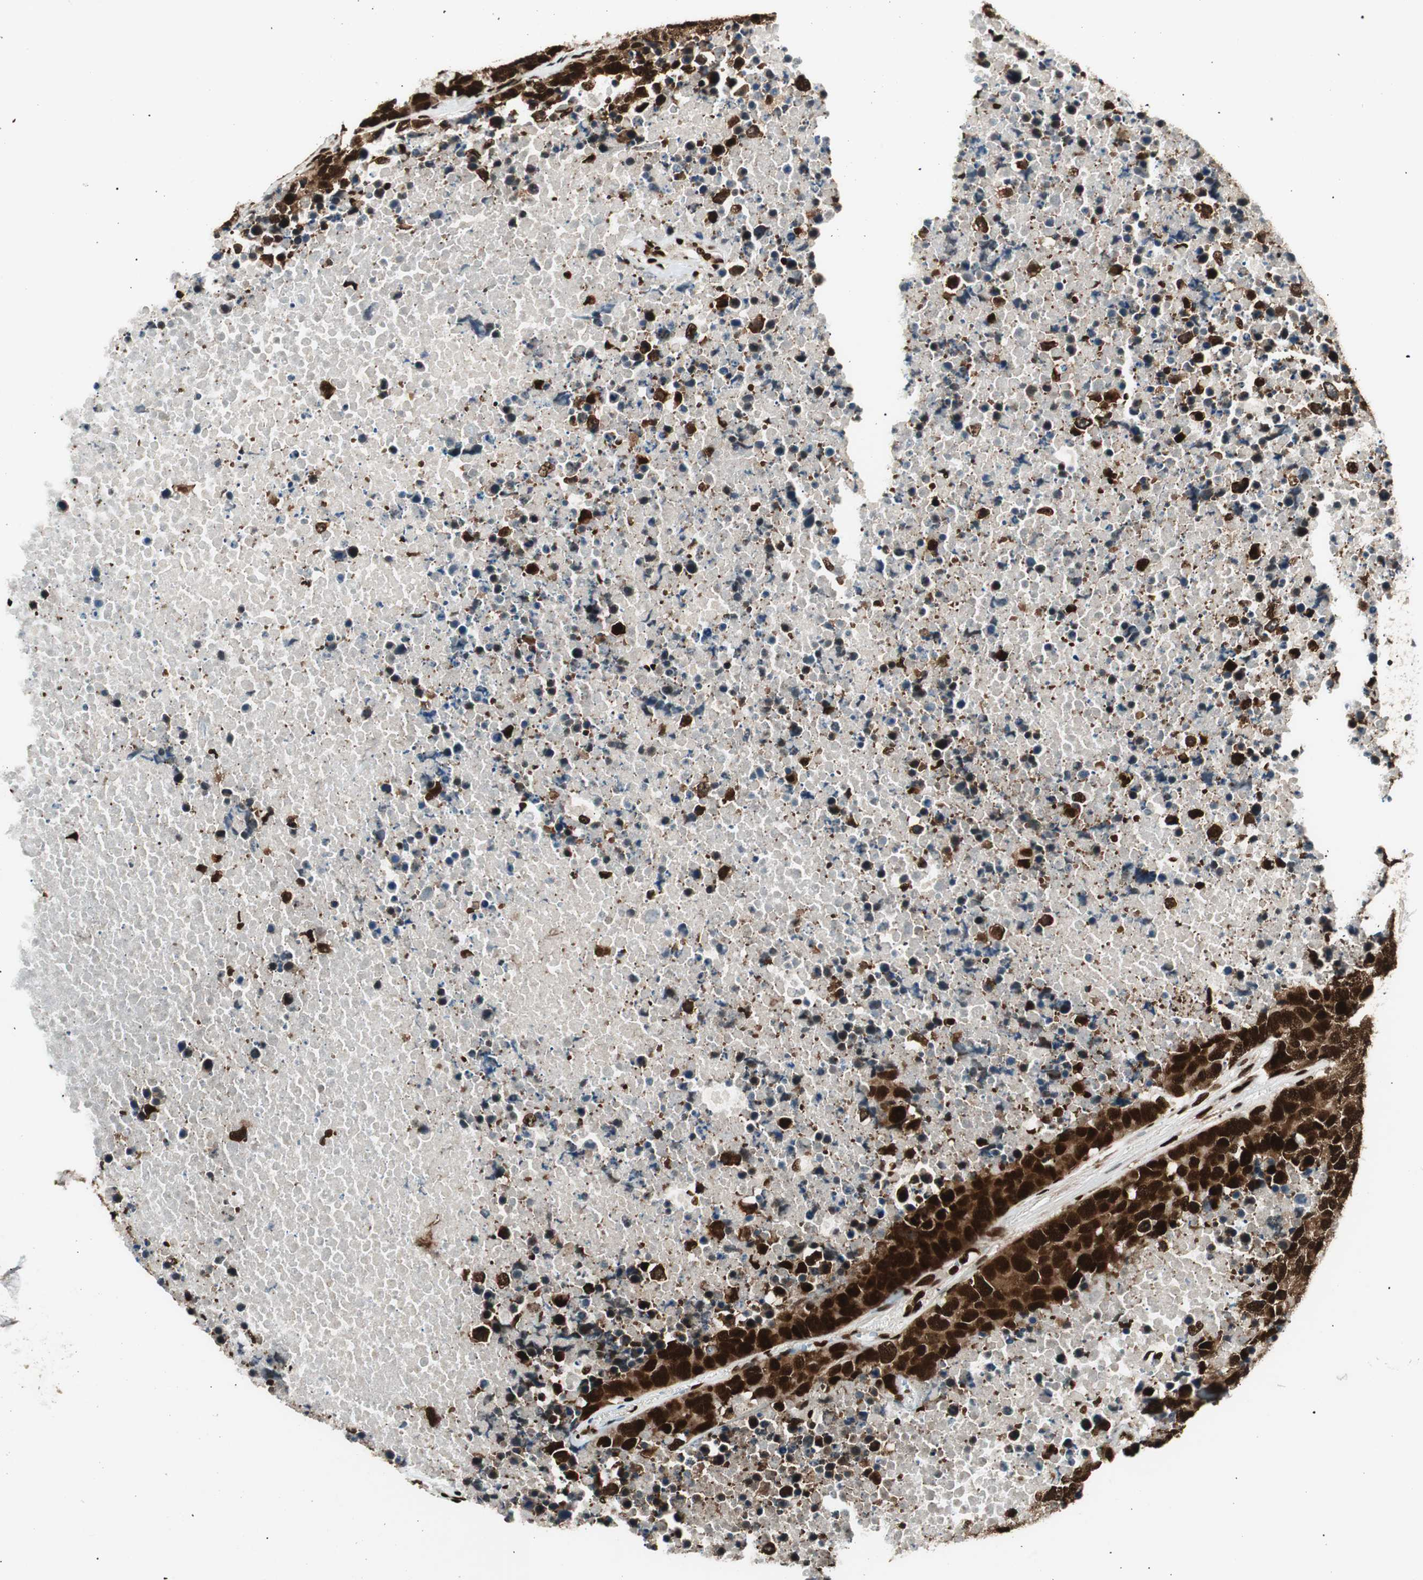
{"staining": {"intensity": "strong", "quantity": ">75%", "location": "cytoplasmic/membranous,nuclear"}, "tissue": "carcinoid", "cell_type": "Tumor cells", "image_type": "cancer", "snomed": [{"axis": "morphology", "description": "Carcinoid, malignant, NOS"}, {"axis": "topography", "description": "Lung"}], "caption": "Protein staining shows strong cytoplasmic/membranous and nuclear positivity in approximately >75% of tumor cells in malignant carcinoid.", "gene": "EWSR1", "patient": {"sex": "male", "age": 60}}